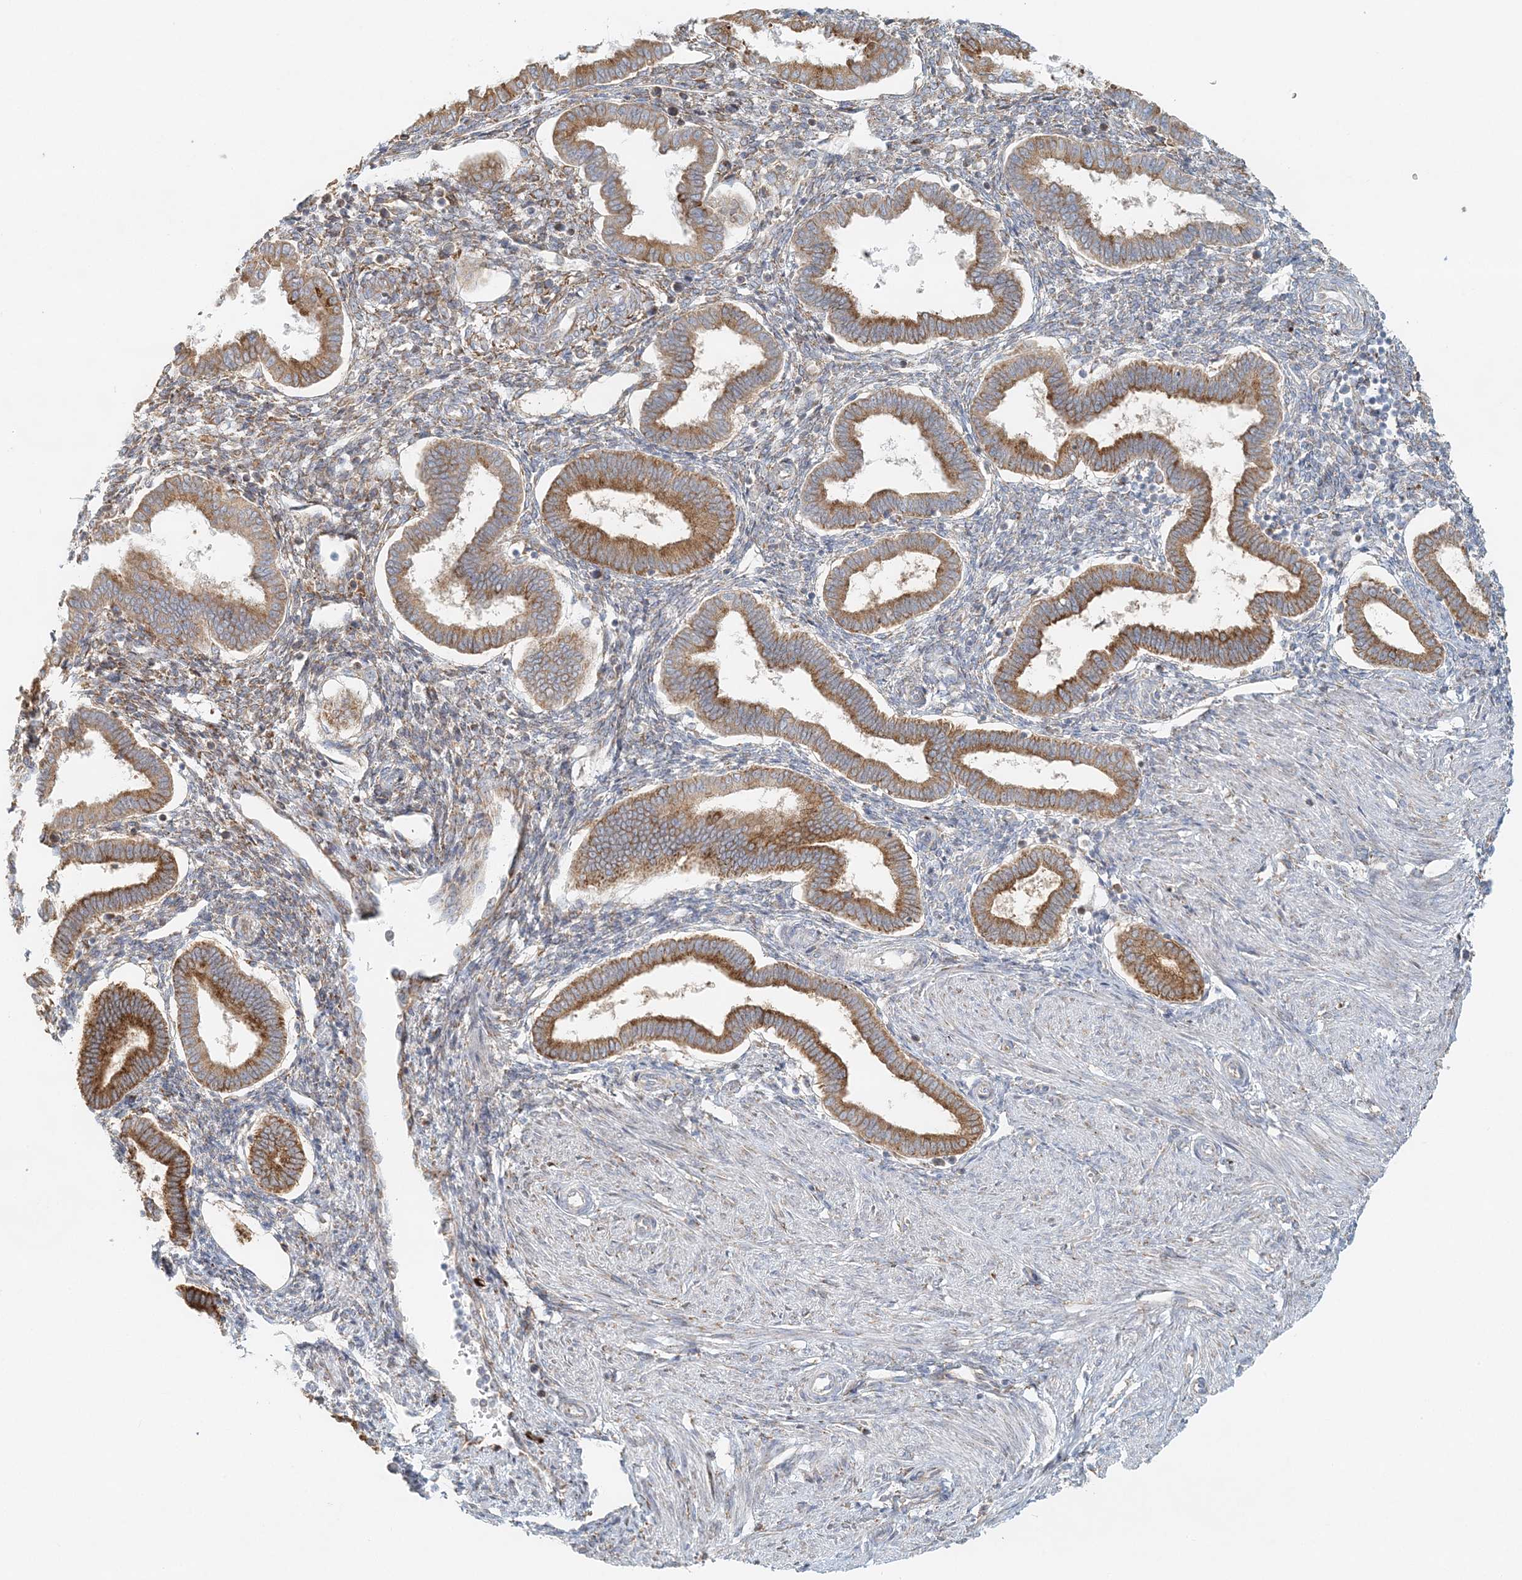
{"staining": {"intensity": "moderate", "quantity": "<25%", "location": "cytoplasmic/membranous"}, "tissue": "endometrium", "cell_type": "Cells in endometrial stroma", "image_type": "normal", "snomed": [{"axis": "morphology", "description": "Normal tissue, NOS"}, {"axis": "topography", "description": "Endometrium"}], "caption": "About <25% of cells in endometrial stroma in benign human endometrium exhibit moderate cytoplasmic/membranous protein expression as visualized by brown immunohistochemical staining.", "gene": "STK11IP", "patient": {"sex": "female", "age": 24}}